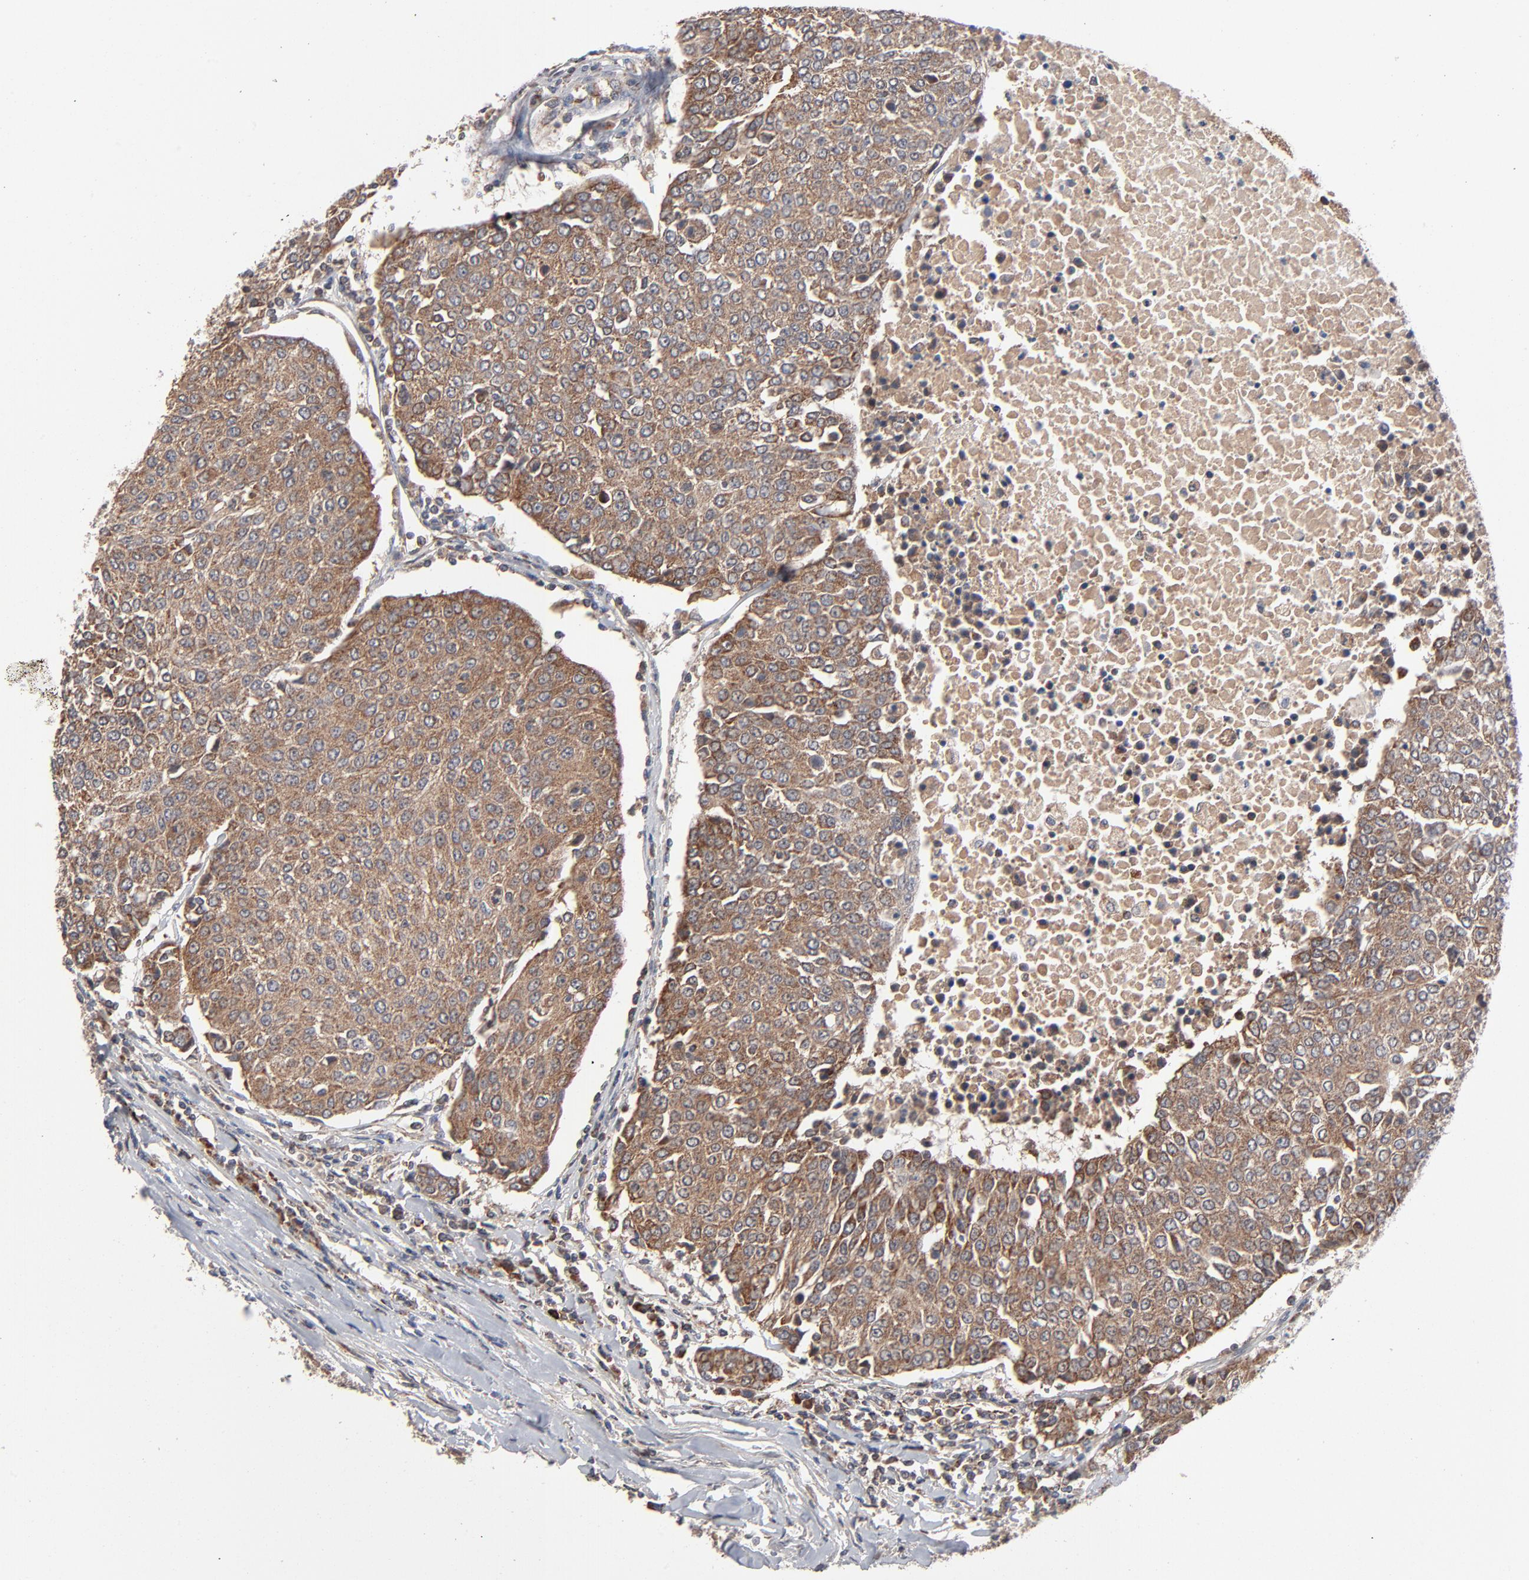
{"staining": {"intensity": "moderate", "quantity": ">75%", "location": "cytoplasmic/membranous"}, "tissue": "urothelial cancer", "cell_type": "Tumor cells", "image_type": "cancer", "snomed": [{"axis": "morphology", "description": "Urothelial carcinoma, High grade"}, {"axis": "topography", "description": "Urinary bladder"}], "caption": "Protein expression analysis of human urothelial cancer reveals moderate cytoplasmic/membranous staining in about >75% of tumor cells.", "gene": "ABLIM3", "patient": {"sex": "female", "age": 85}}